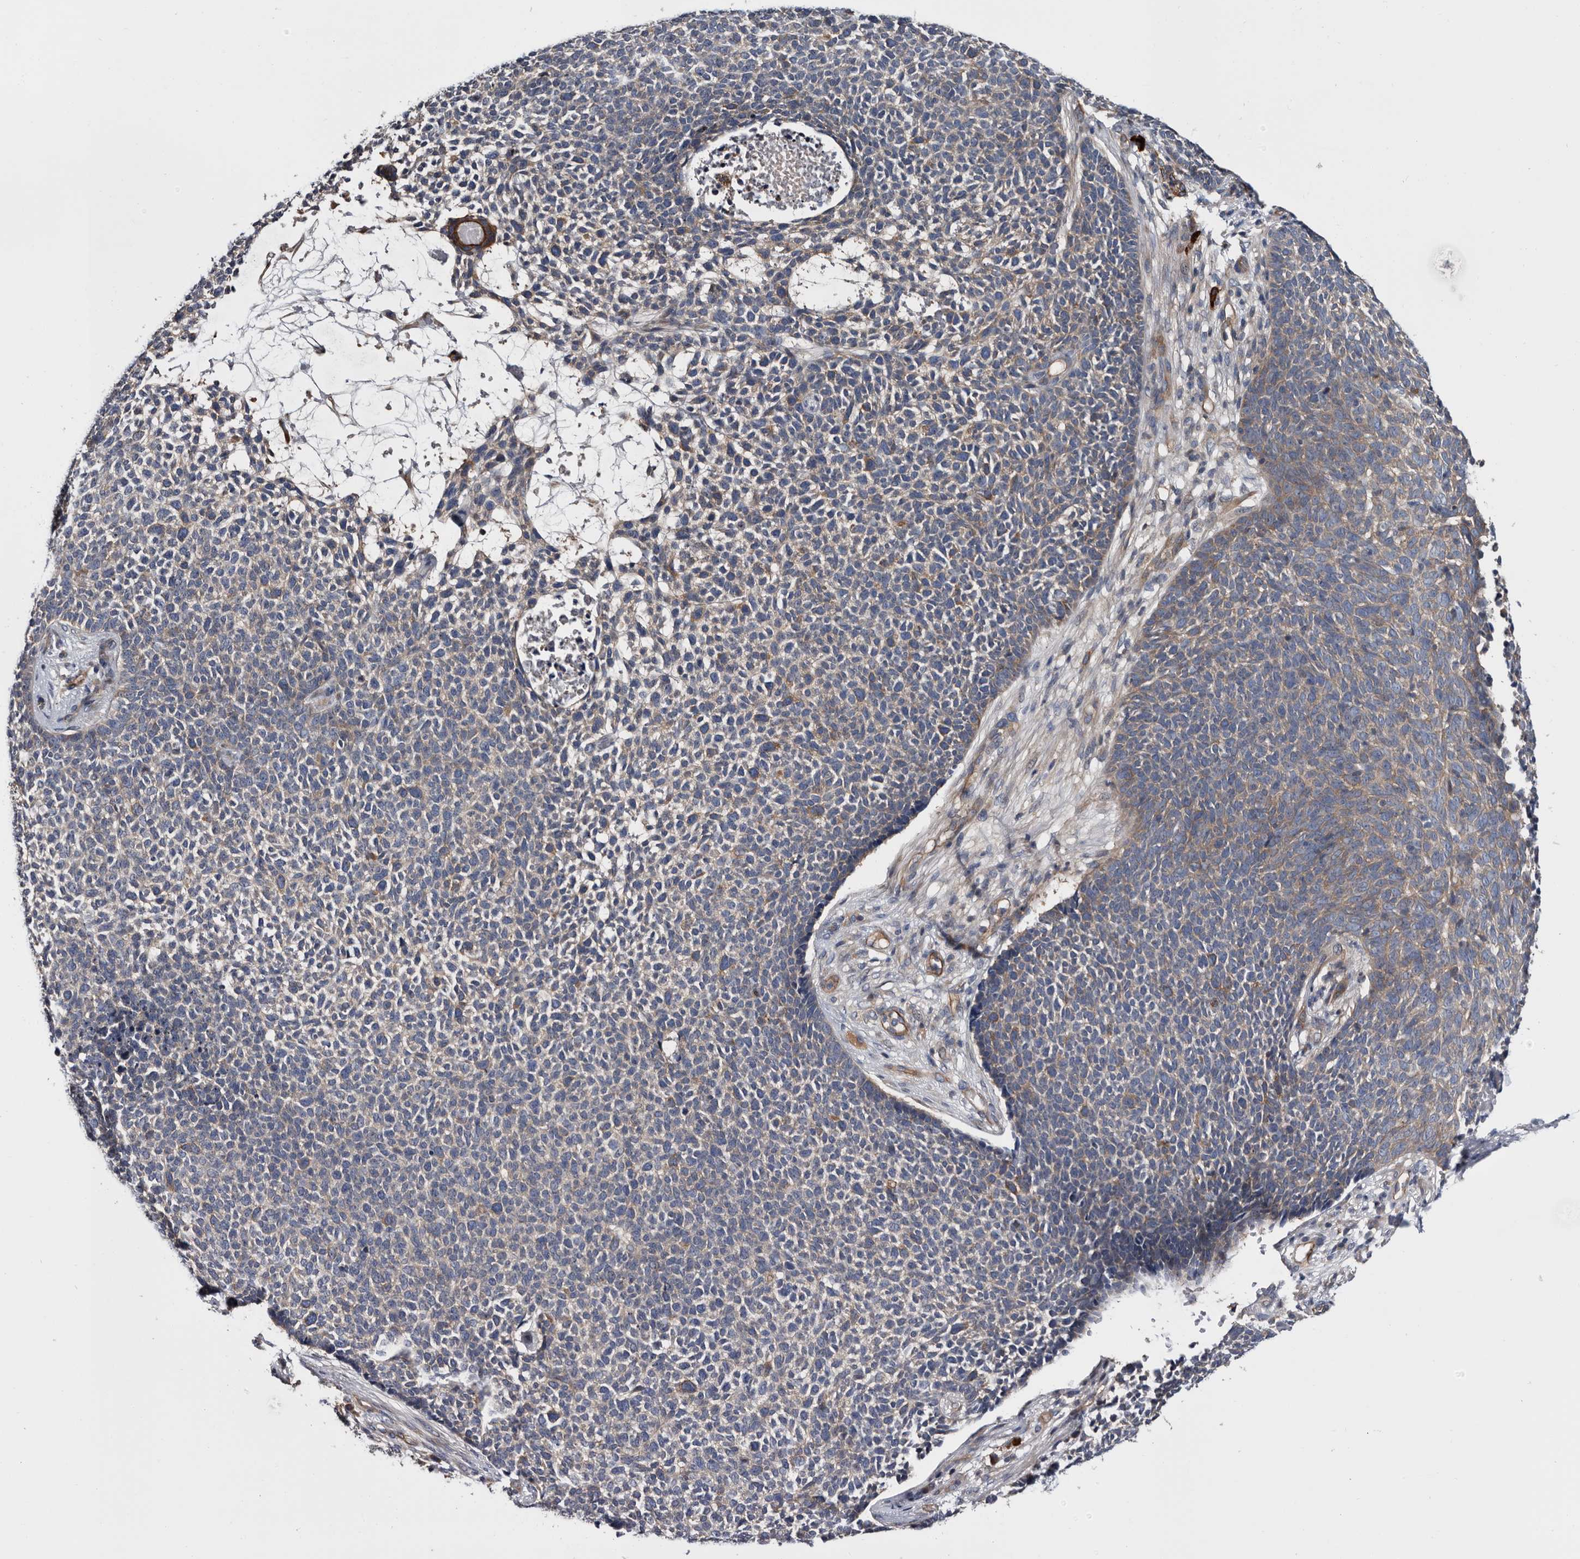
{"staining": {"intensity": "weak", "quantity": "<25%", "location": "cytoplasmic/membranous"}, "tissue": "skin cancer", "cell_type": "Tumor cells", "image_type": "cancer", "snomed": [{"axis": "morphology", "description": "Basal cell carcinoma"}, {"axis": "topography", "description": "Skin"}], "caption": "Micrograph shows no protein expression in tumor cells of basal cell carcinoma (skin) tissue.", "gene": "TSPAN17", "patient": {"sex": "female", "age": 84}}